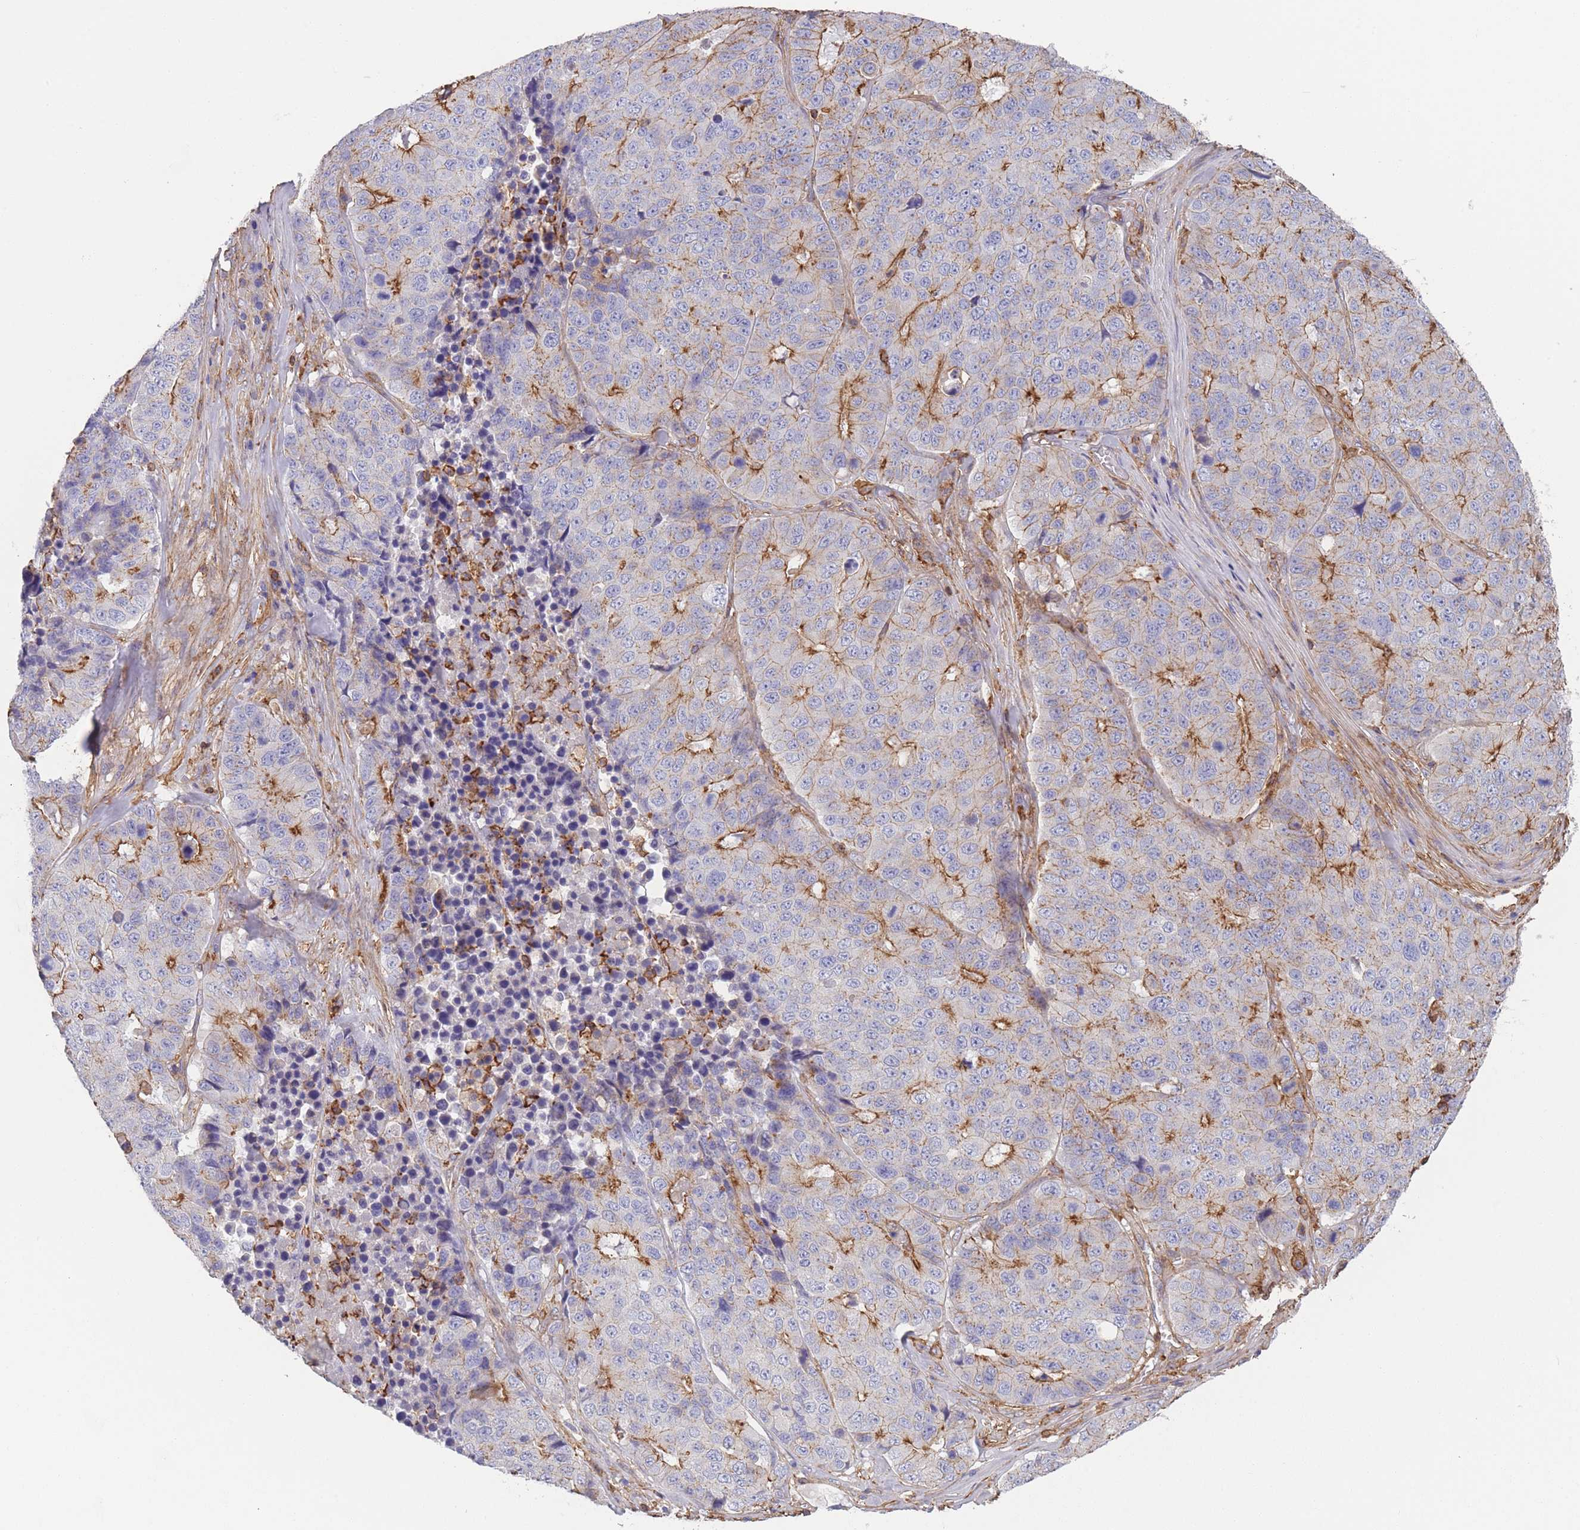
{"staining": {"intensity": "strong", "quantity": "<25%", "location": "cytoplasmic/membranous"}, "tissue": "stomach cancer", "cell_type": "Tumor cells", "image_type": "cancer", "snomed": [{"axis": "morphology", "description": "Adenocarcinoma, NOS"}, {"axis": "topography", "description": "Stomach"}], "caption": "Strong cytoplasmic/membranous positivity is identified in approximately <25% of tumor cells in stomach cancer. (DAB IHC, brown staining for protein, blue staining for nuclei).", "gene": "SCCPDH", "patient": {"sex": "male", "age": 71}}